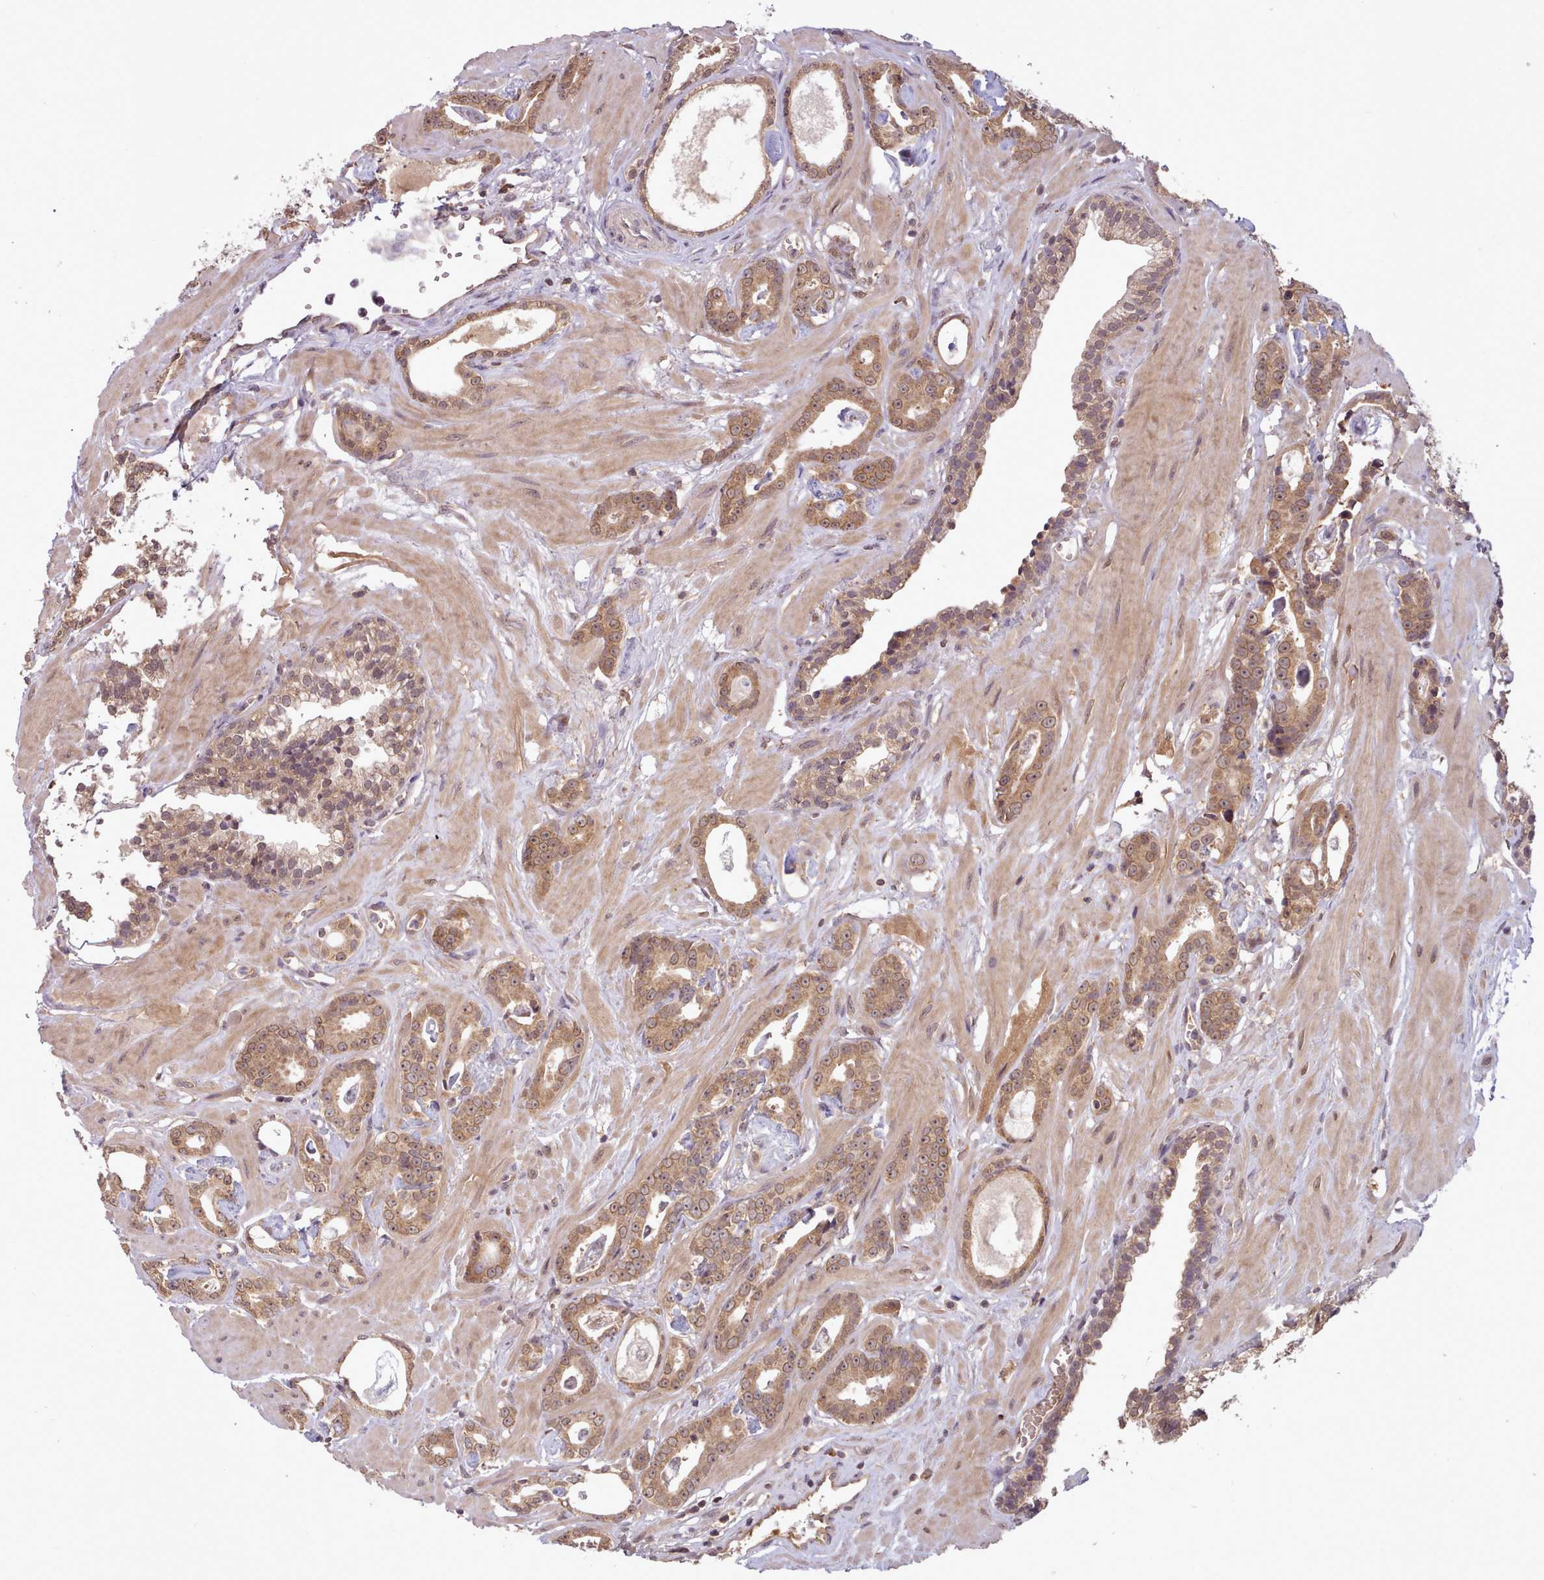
{"staining": {"intensity": "moderate", "quantity": ">75%", "location": "cytoplasmic/membranous"}, "tissue": "prostate cancer", "cell_type": "Tumor cells", "image_type": "cancer", "snomed": [{"axis": "morphology", "description": "Adenocarcinoma, Low grade"}, {"axis": "topography", "description": "Prostate"}], "caption": "A high-resolution photomicrograph shows immunohistochemistry staining of prostate cancer, which demonstrates moderate cytoplasmic/membranous positivity in approximately >75% of tumor cells.", "gene": "PIP4P1", "patient": {"sex": "male", "age": 60}}